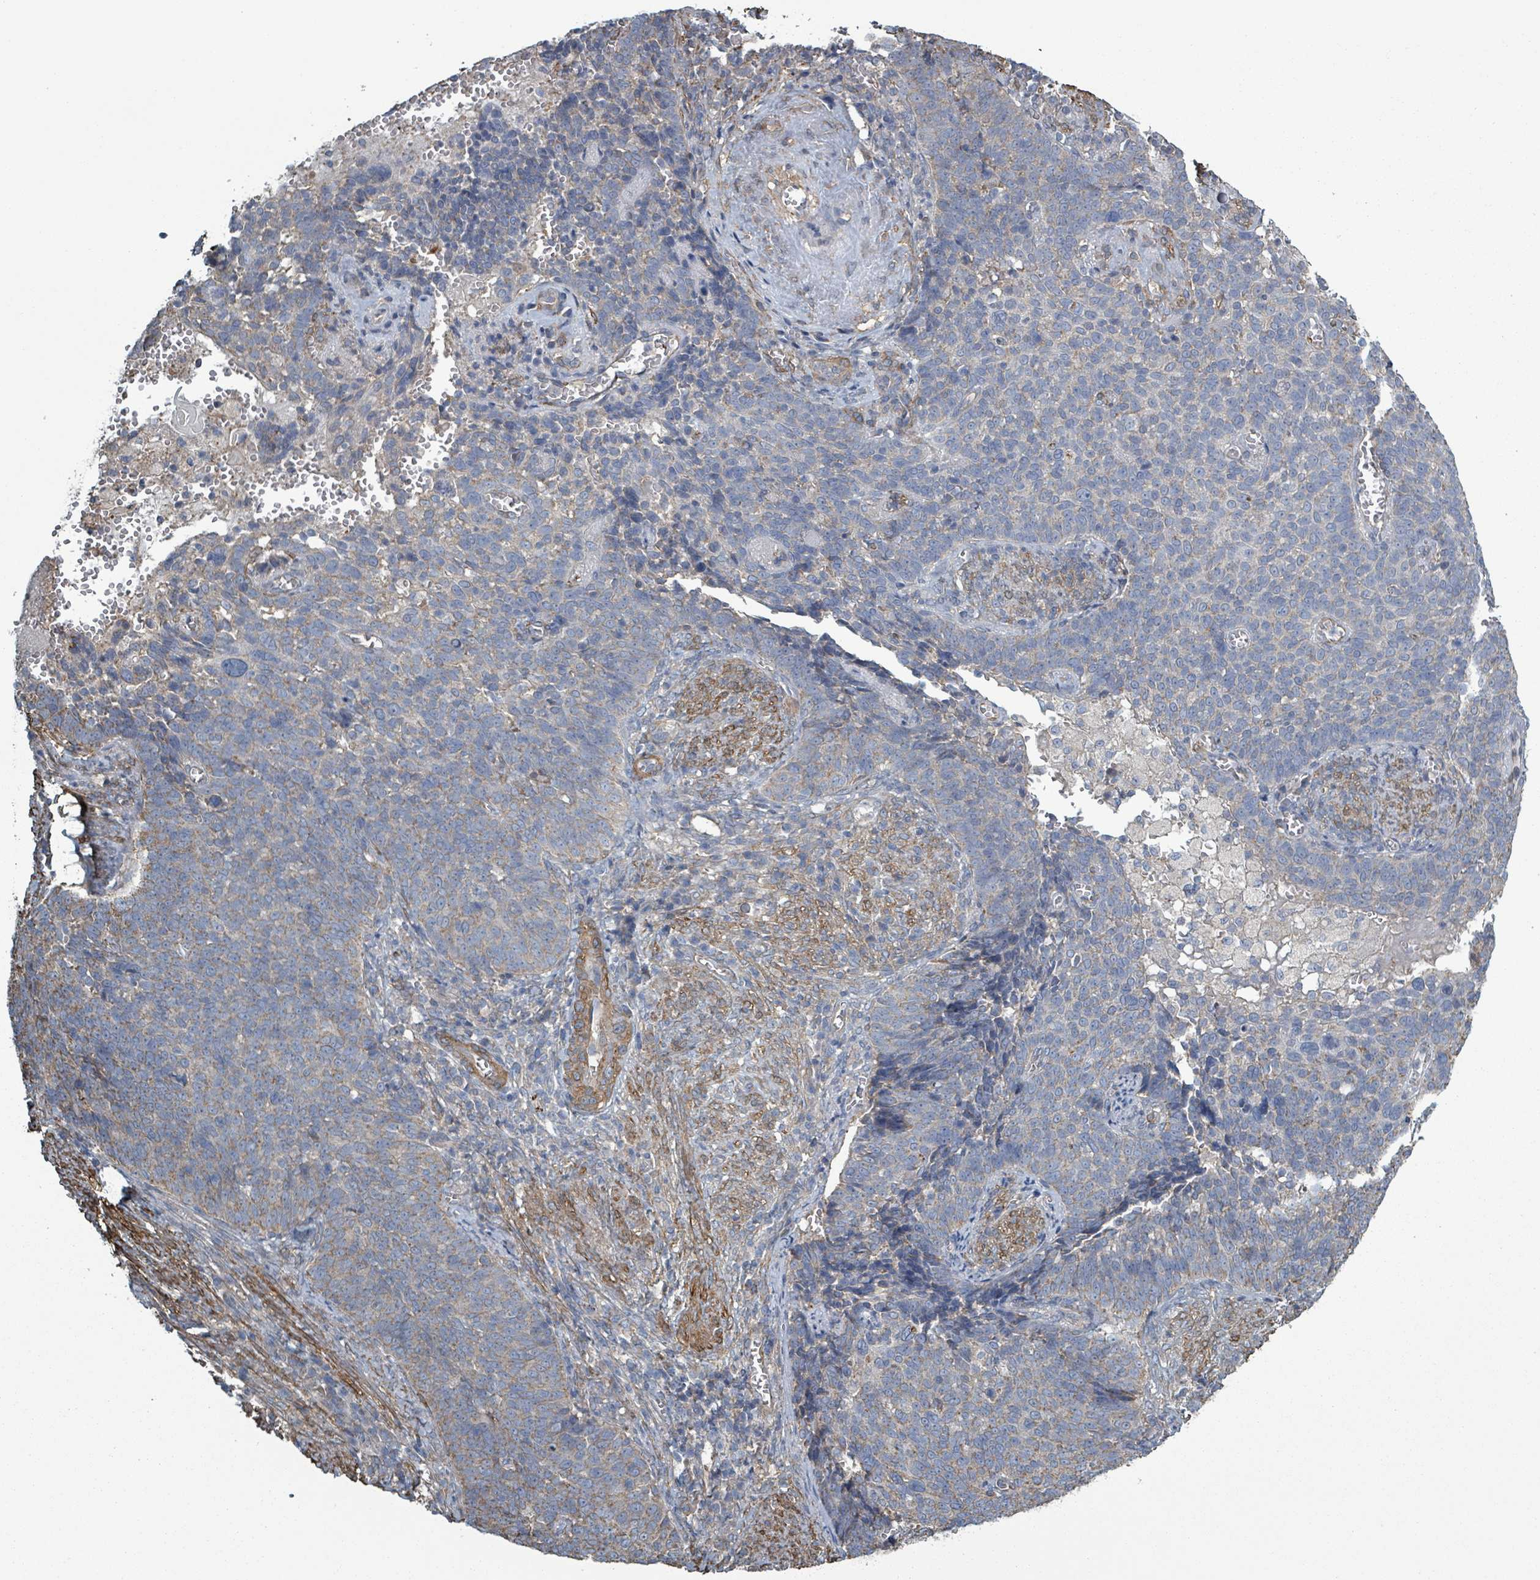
{"staining": {"intensity": "weak", "quantity": "25%-75%", "location": "cytoplasmic/membranous"}, "tissue": "cervical cancer", "cell_type": "Tumor cells", "image_type": "cancer", "snomed": [{"axis": "morphology", "description": "Normal tissue, NOS"}, {"axis": "morphology", "description": "Squamous cell carcinoma, NOS"}, {"axis": "topography", "description": "Cervix"}], "caption": "A histopathology image showing weak cytoplasmic/membranous staining in about 25%-75% of tumor cells in cervical squamous cell carcinoma, as visualized by brown immunohistochemical staining.", "gene": "ADCK1", "patient": {"sex": "female", "age": 39}}